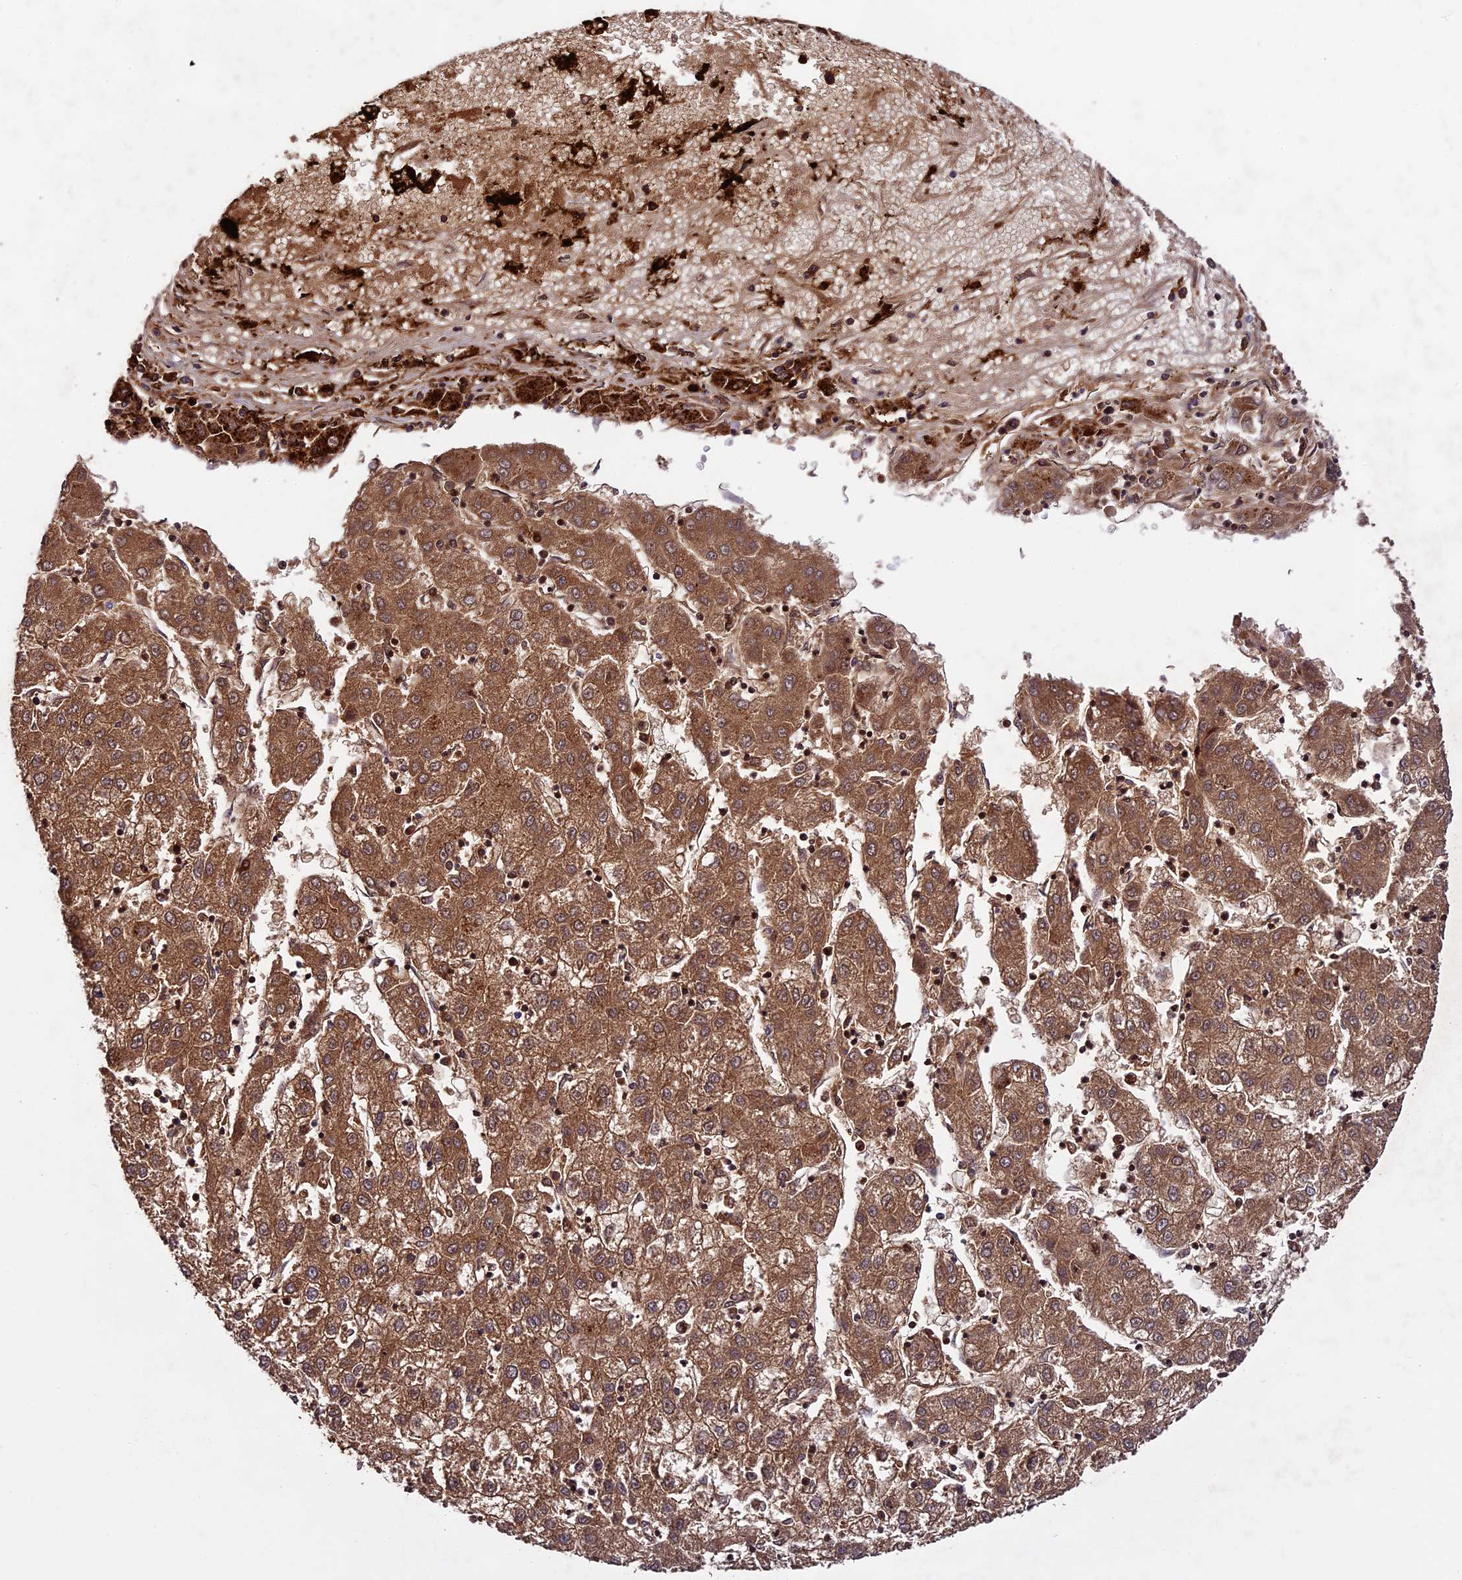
{"staining": {"intensity": "moderate", "quantity": ">75%", "location": "cytoplasmic/membranous"}, "tissue": "liver cancer", "cell_type": "Tumor cells", "image_type": "cancer", "snomed": [{"axis": "morphology", "description": "Carcinoma, Hepatocellular, NOS"}, {"axis": "topography", "description": "Liver"}], "caption": "Liver cancer stained with a protein marker demonstrates moderate staining in tumor cells.", "gene": "CILP2", "patient": {"sex": "male", "age": 72}}